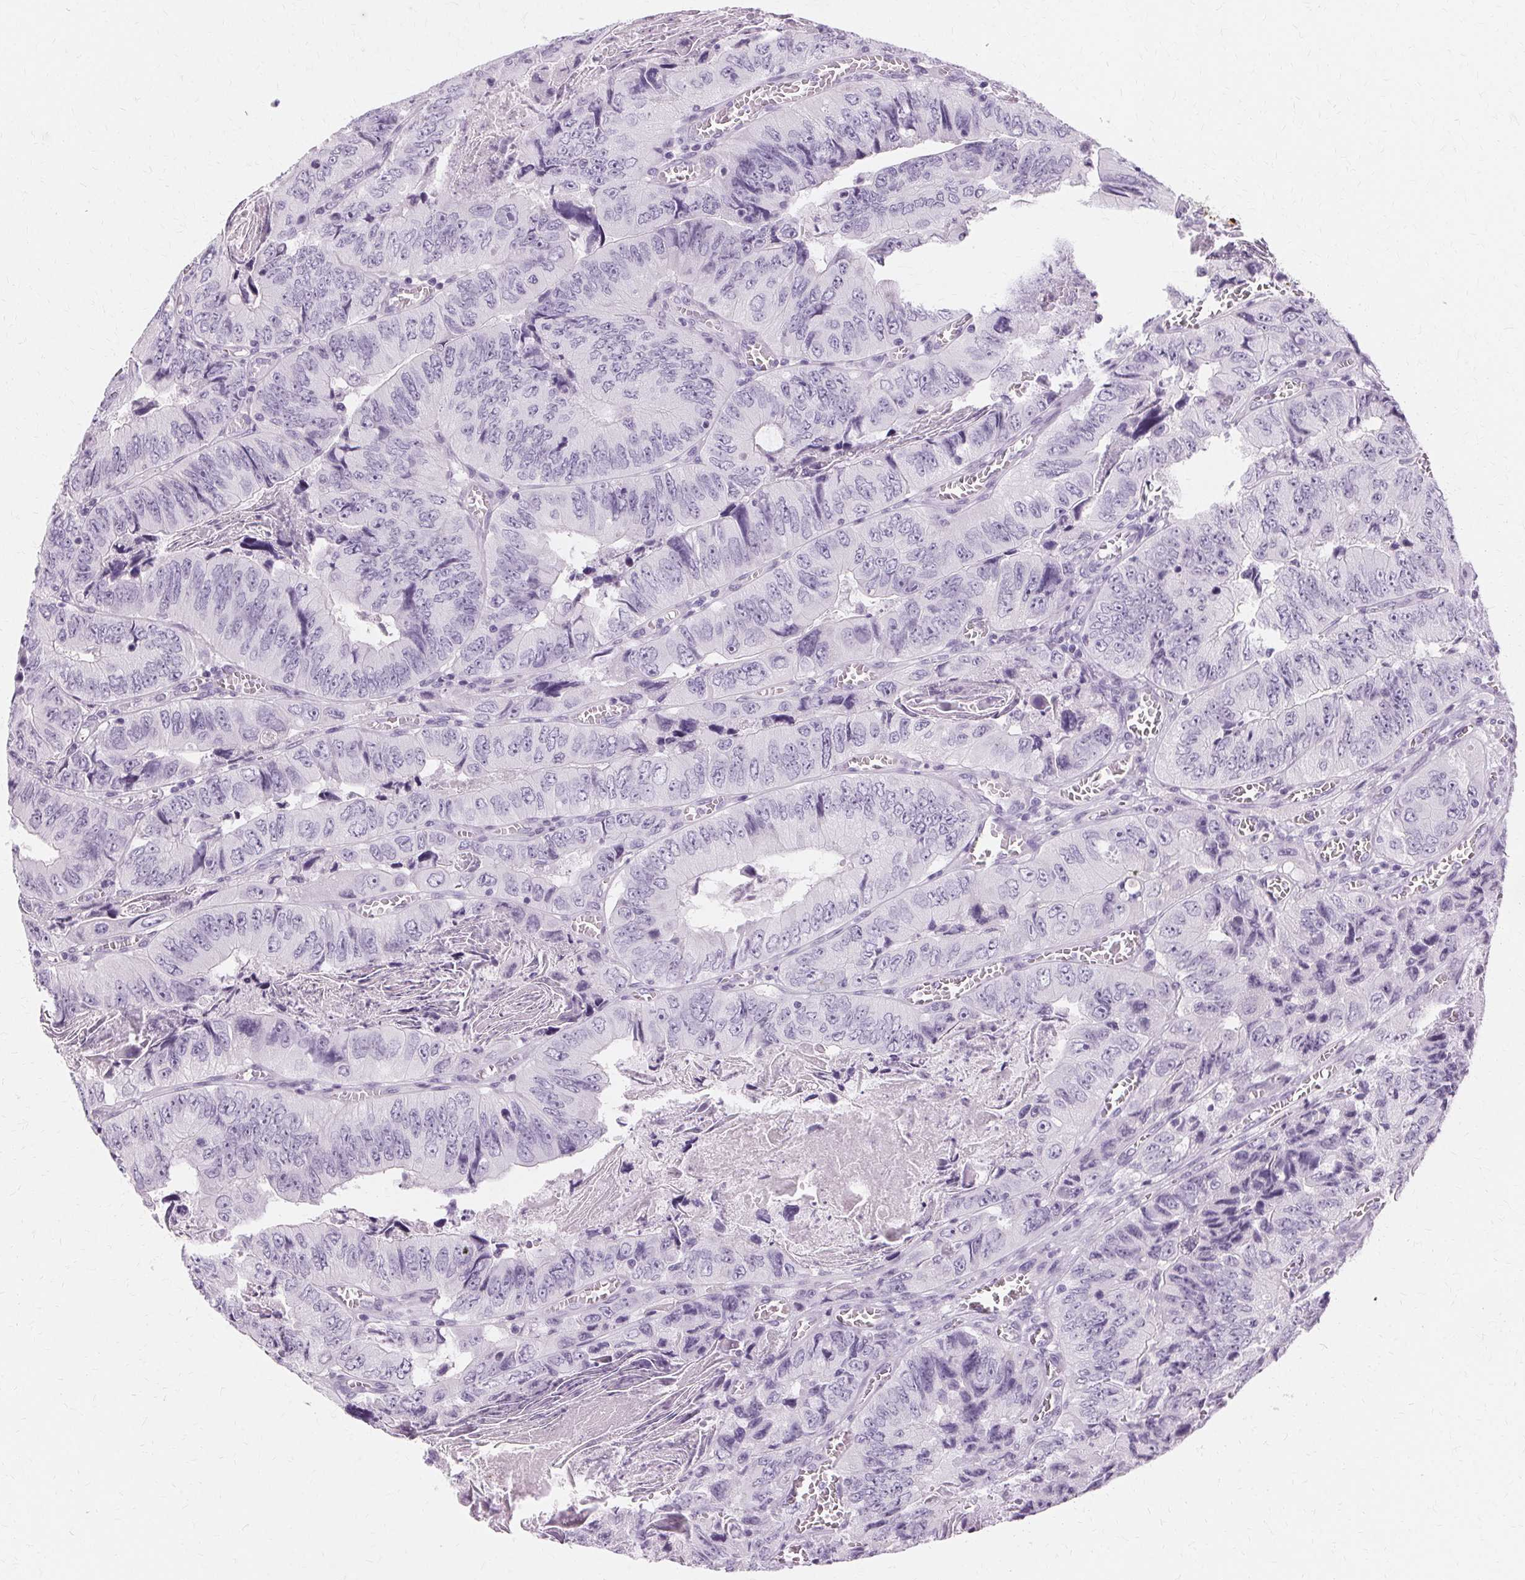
{"staining": {"intensity": "negative", "quantity": "none", "location": "none"}, "tissue": "colorectal cancer", "cell_type": "Tumor cells", "image_type": "cancer", "snomed": [{"axis": "morphology", "description": "Adenocarcinoma, NOS"}, {"axis": "topography", "description": "Colon"}], "caption": "This is a micrograph of immunohistochemistry staining of colorectal adenocarcinoma, which shows no positivity in tumor cells.", "gene": "KRT6C", "patient": {"sex": "female", "age": 84}}